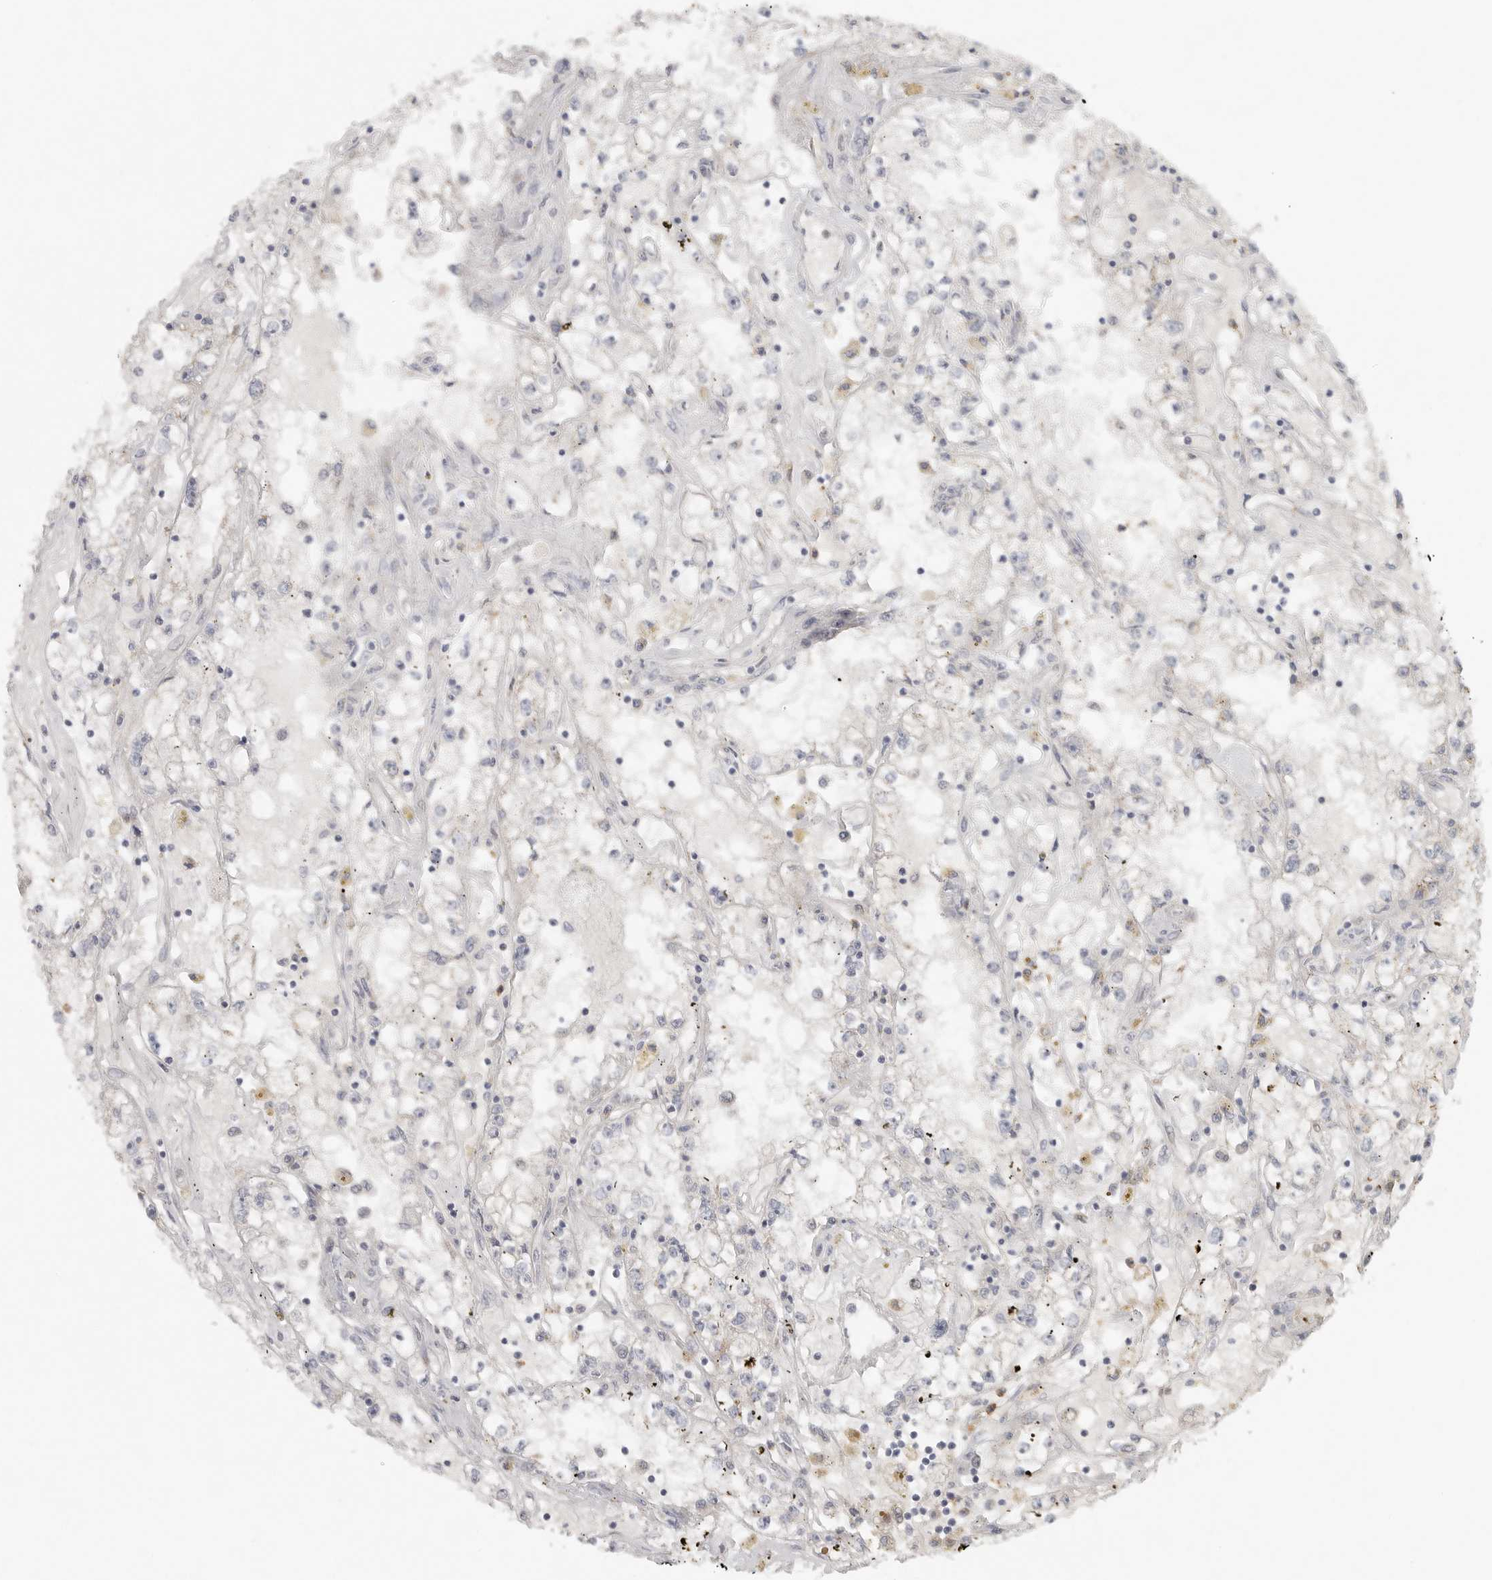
{"staining": {"intensity": "negative", "quantity": "none", "location": "none"}, "tissue": "renal cancer", "cell_type": "Tumor cells", "image_type": "cancer", "snomed": [{"axis": "morphology", "description": "Adenocarcinoma, NOS"}, {"axis": "topography", "description": "Kidney"}], "caption": "This is an IHC micrograph of human renal cancer (adenocarcinoma). There is no staining in tumor cells.", "gene": "SLC25A26", "patient": {"sex": "male", "age": 56}}